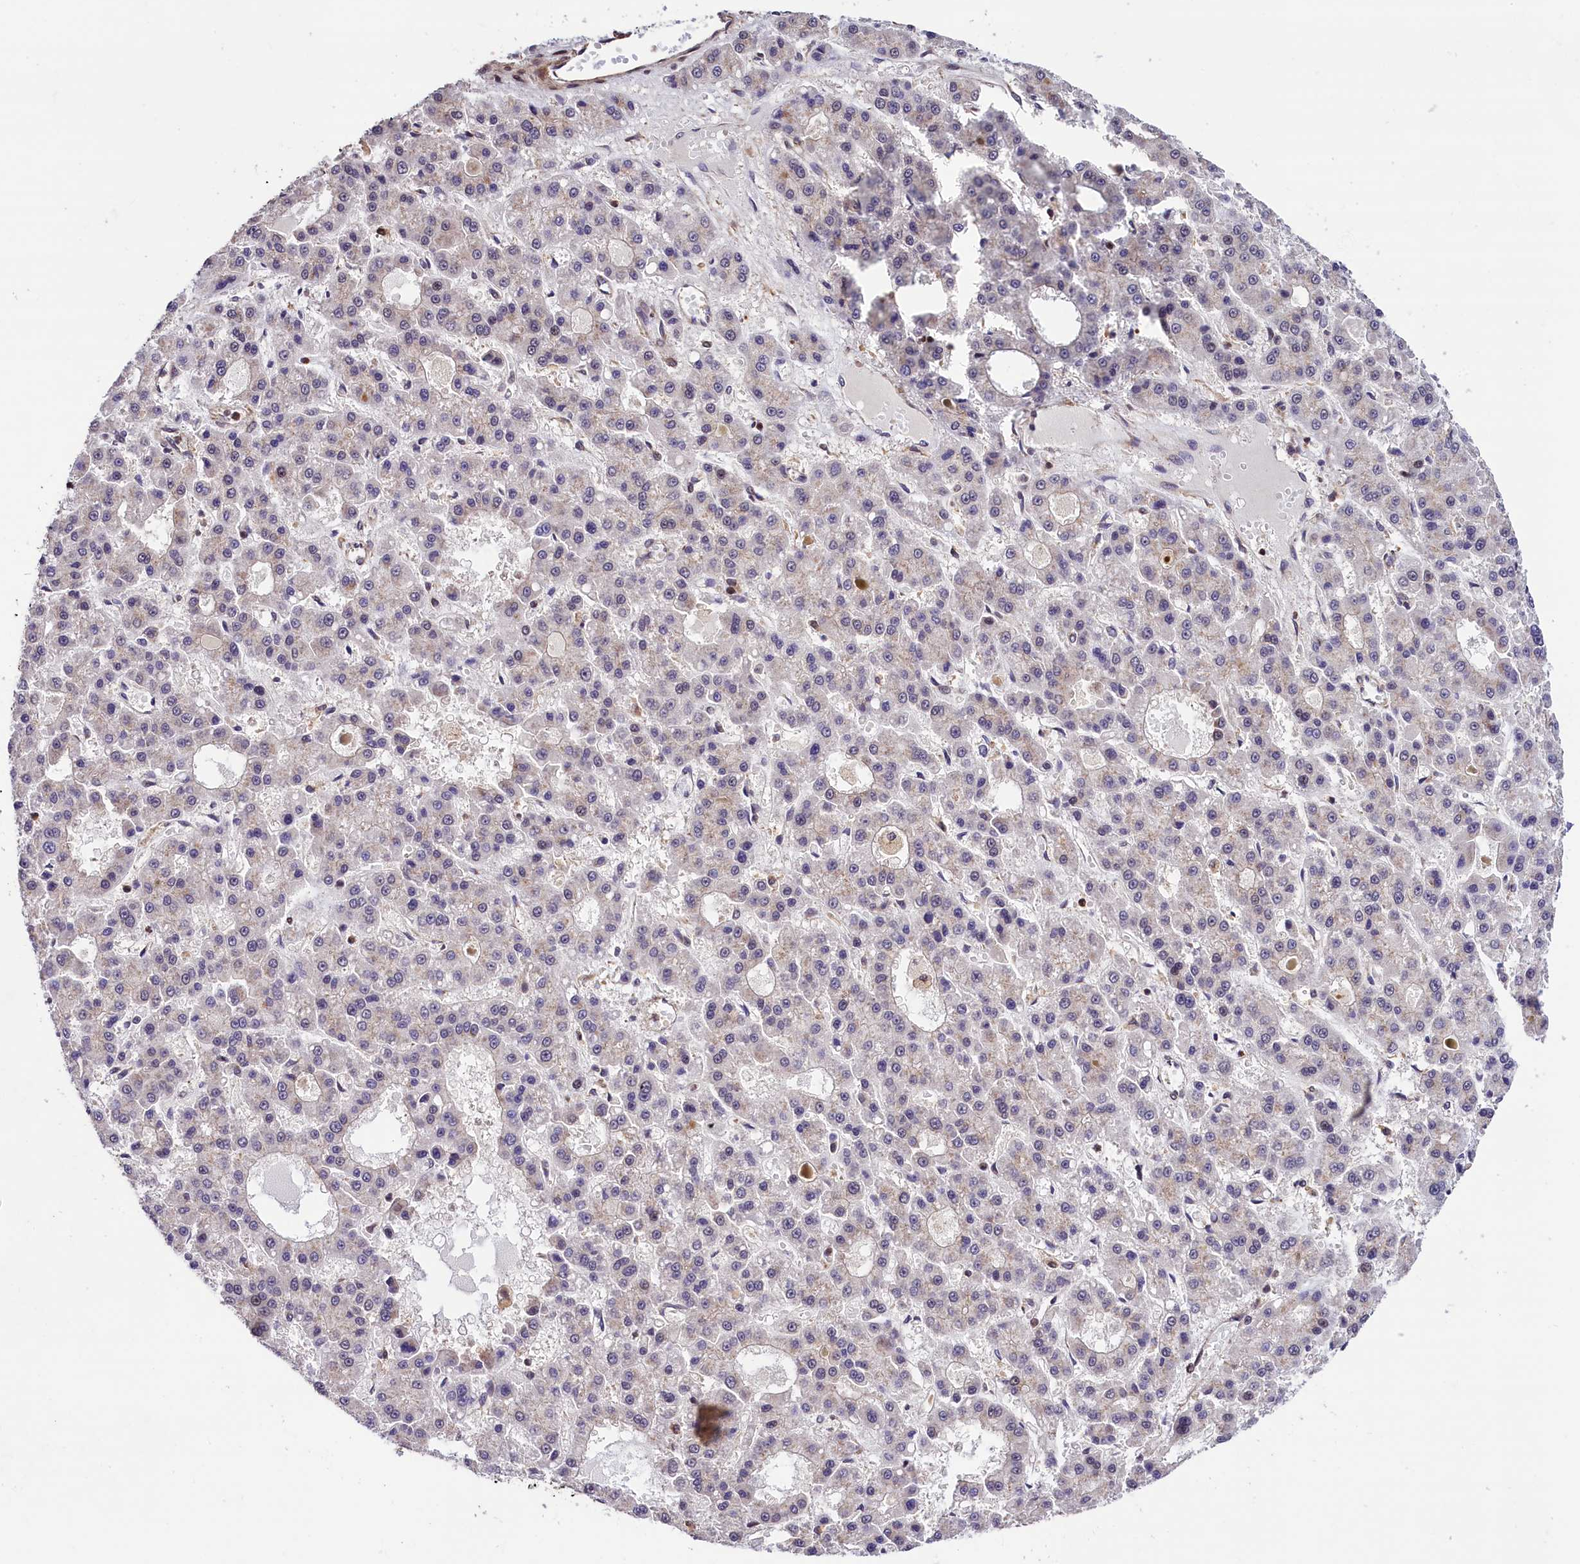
{"staining": {"intensity": "negative", "quantity": "none", "location": "none"}, "tissue": "liver cancer", "cell_type": "Tumor cells", "image_type": "cancer", "snomed": [{"axis": "morphology", "description": "Carcinoma, Hepatocellular, NOS"}, {"axis": "topography", "description": "Liver"}], "caption": "The immunohistochemistry (IHC) image has no significant staining in tumor cells of liver cancer tissue.", "gene": "CHORDC1", "patient": {"sex": "male", "age": 70}}